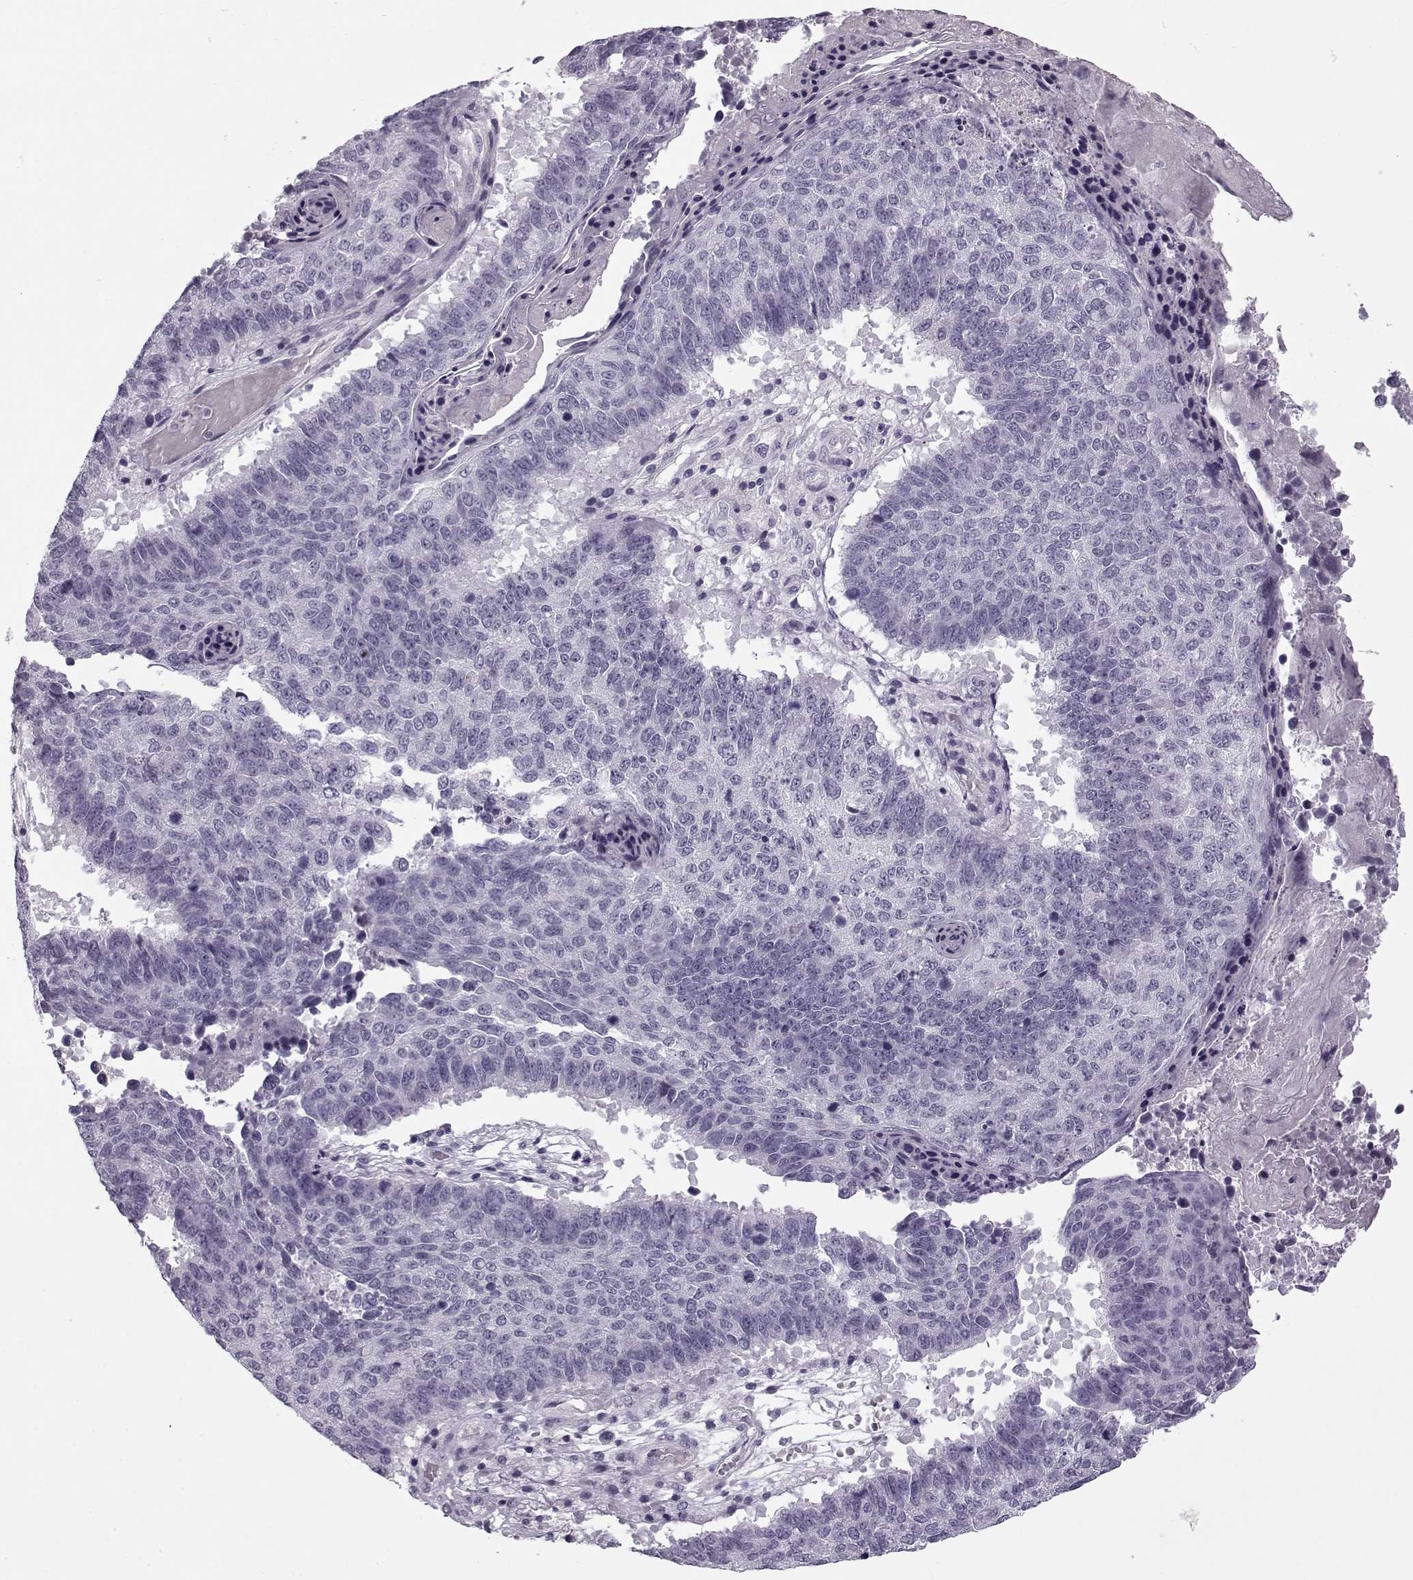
{"staining": {"intensity": "negative", "quantity": "none", "location": "none"}, "tissue": "lung cancer", "cell_type": "Tumor cells", "image_type": "cancer", "snomed": [{"axis": "morphology", "description": "Squamous cell carcinoma, NOS"}, {"axis": "topography", "description": "Lung"}], "caption": "This is an immunohistochemistry (IHC) micrograph of squamous cell carcinoma (lung). There is no staining in tumor cells.", "gene": "PNMT", "patient": {"sex": "male", "age": 73}}